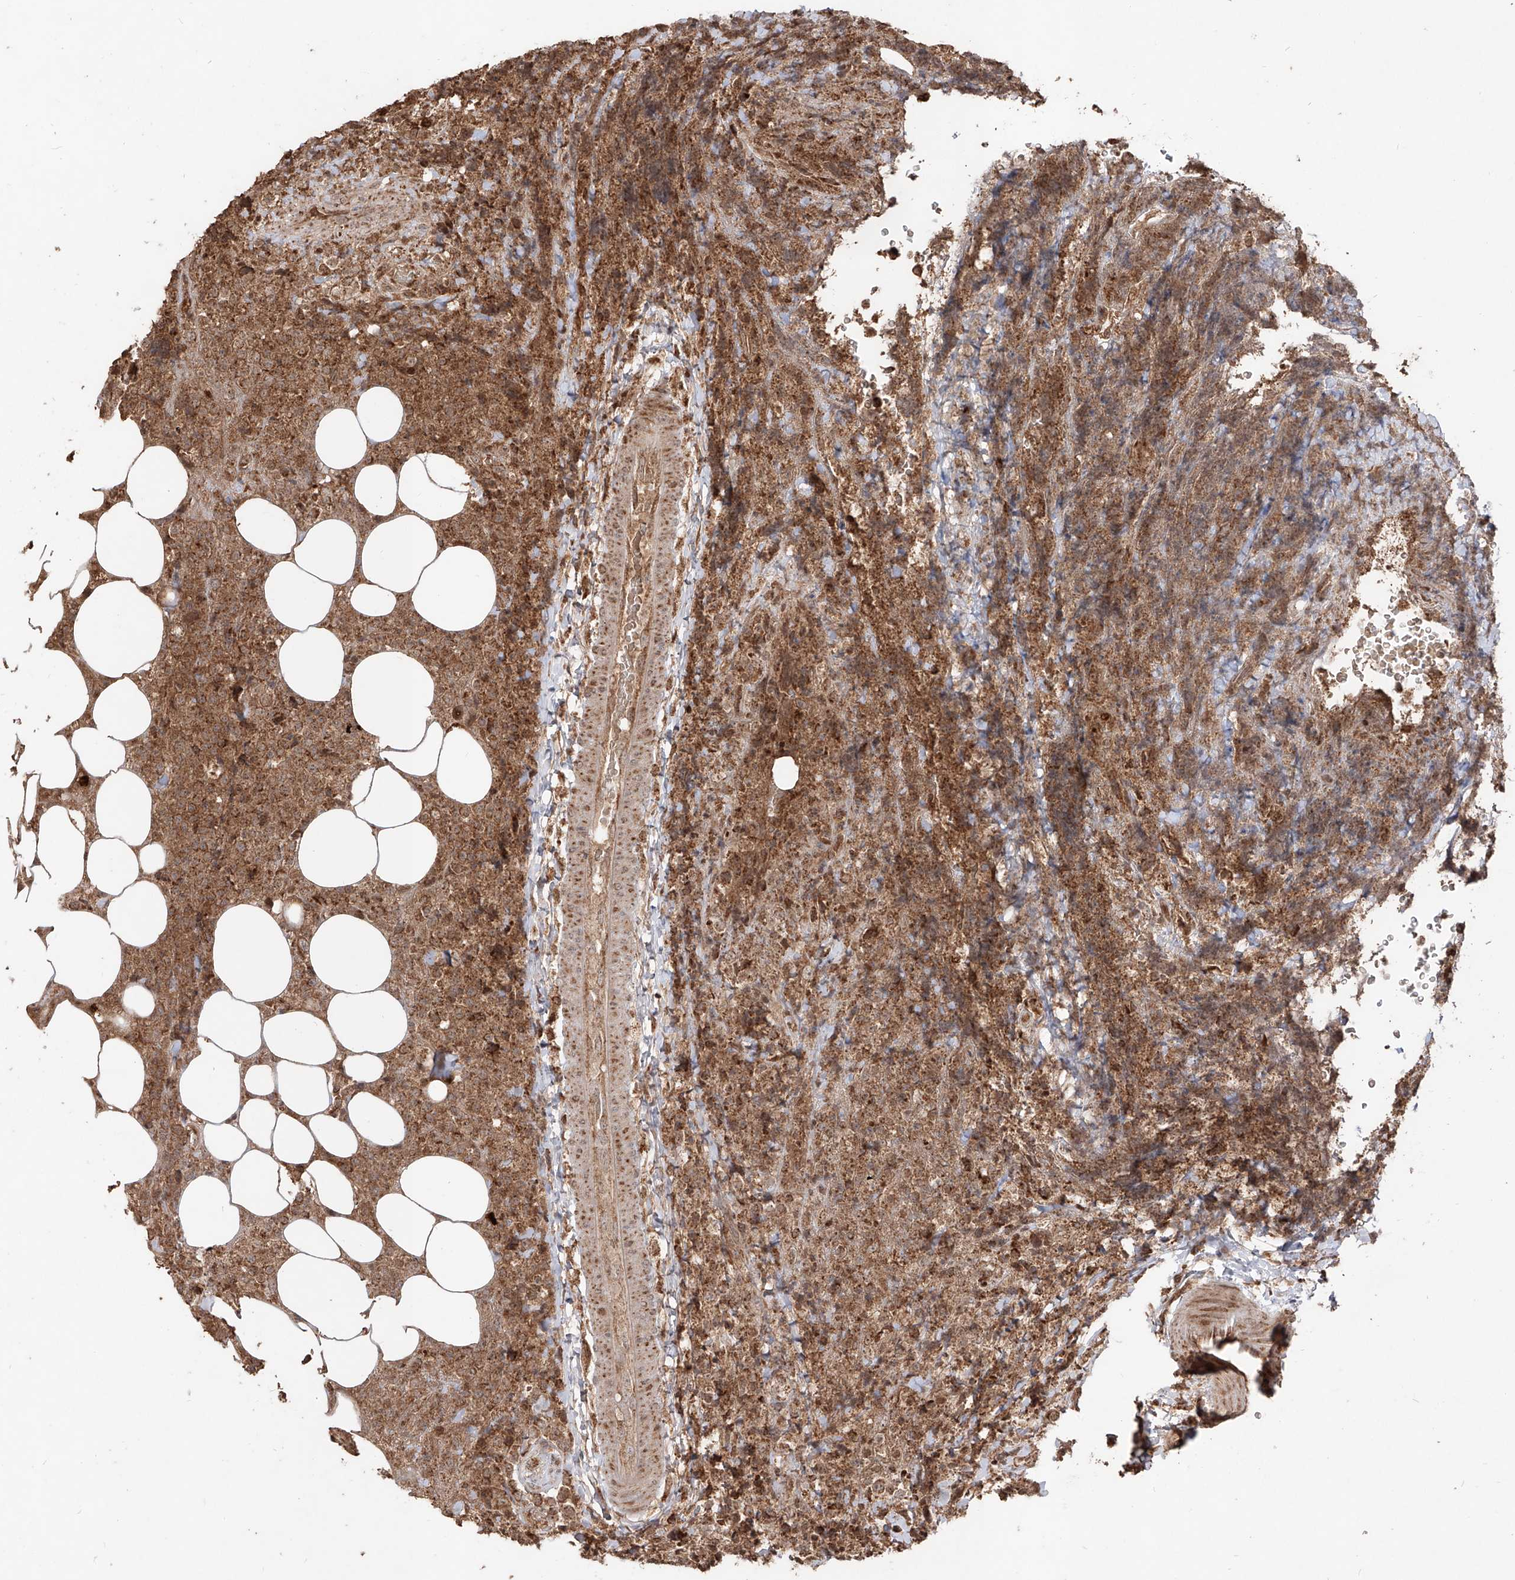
{"staining": {"intensity": "moderate", "quantity": ">75%", "location": "cytoplasmic/membranous"}, "tissue": "lymphoma", "cell_type": "Tumor cells", "image_type": "cancer", "snomed": [{"axis": "morphology", "description": "Malignant lymphoma, non-Hodgkin's type, High grade"}, {"axis": "topography", "description": "Lymph node"}], "caption": "A high-resolution micrograph shows immunohistochemistry (IHC) staining of high-grade malignant lymphoma, non-Hodgkin's type, which demonstrates moderate cytoplasmic/membranous expression in about >75% of tumor cells.", "gene": "AIM2", "patient": {"sex": "male", "age": 13}}